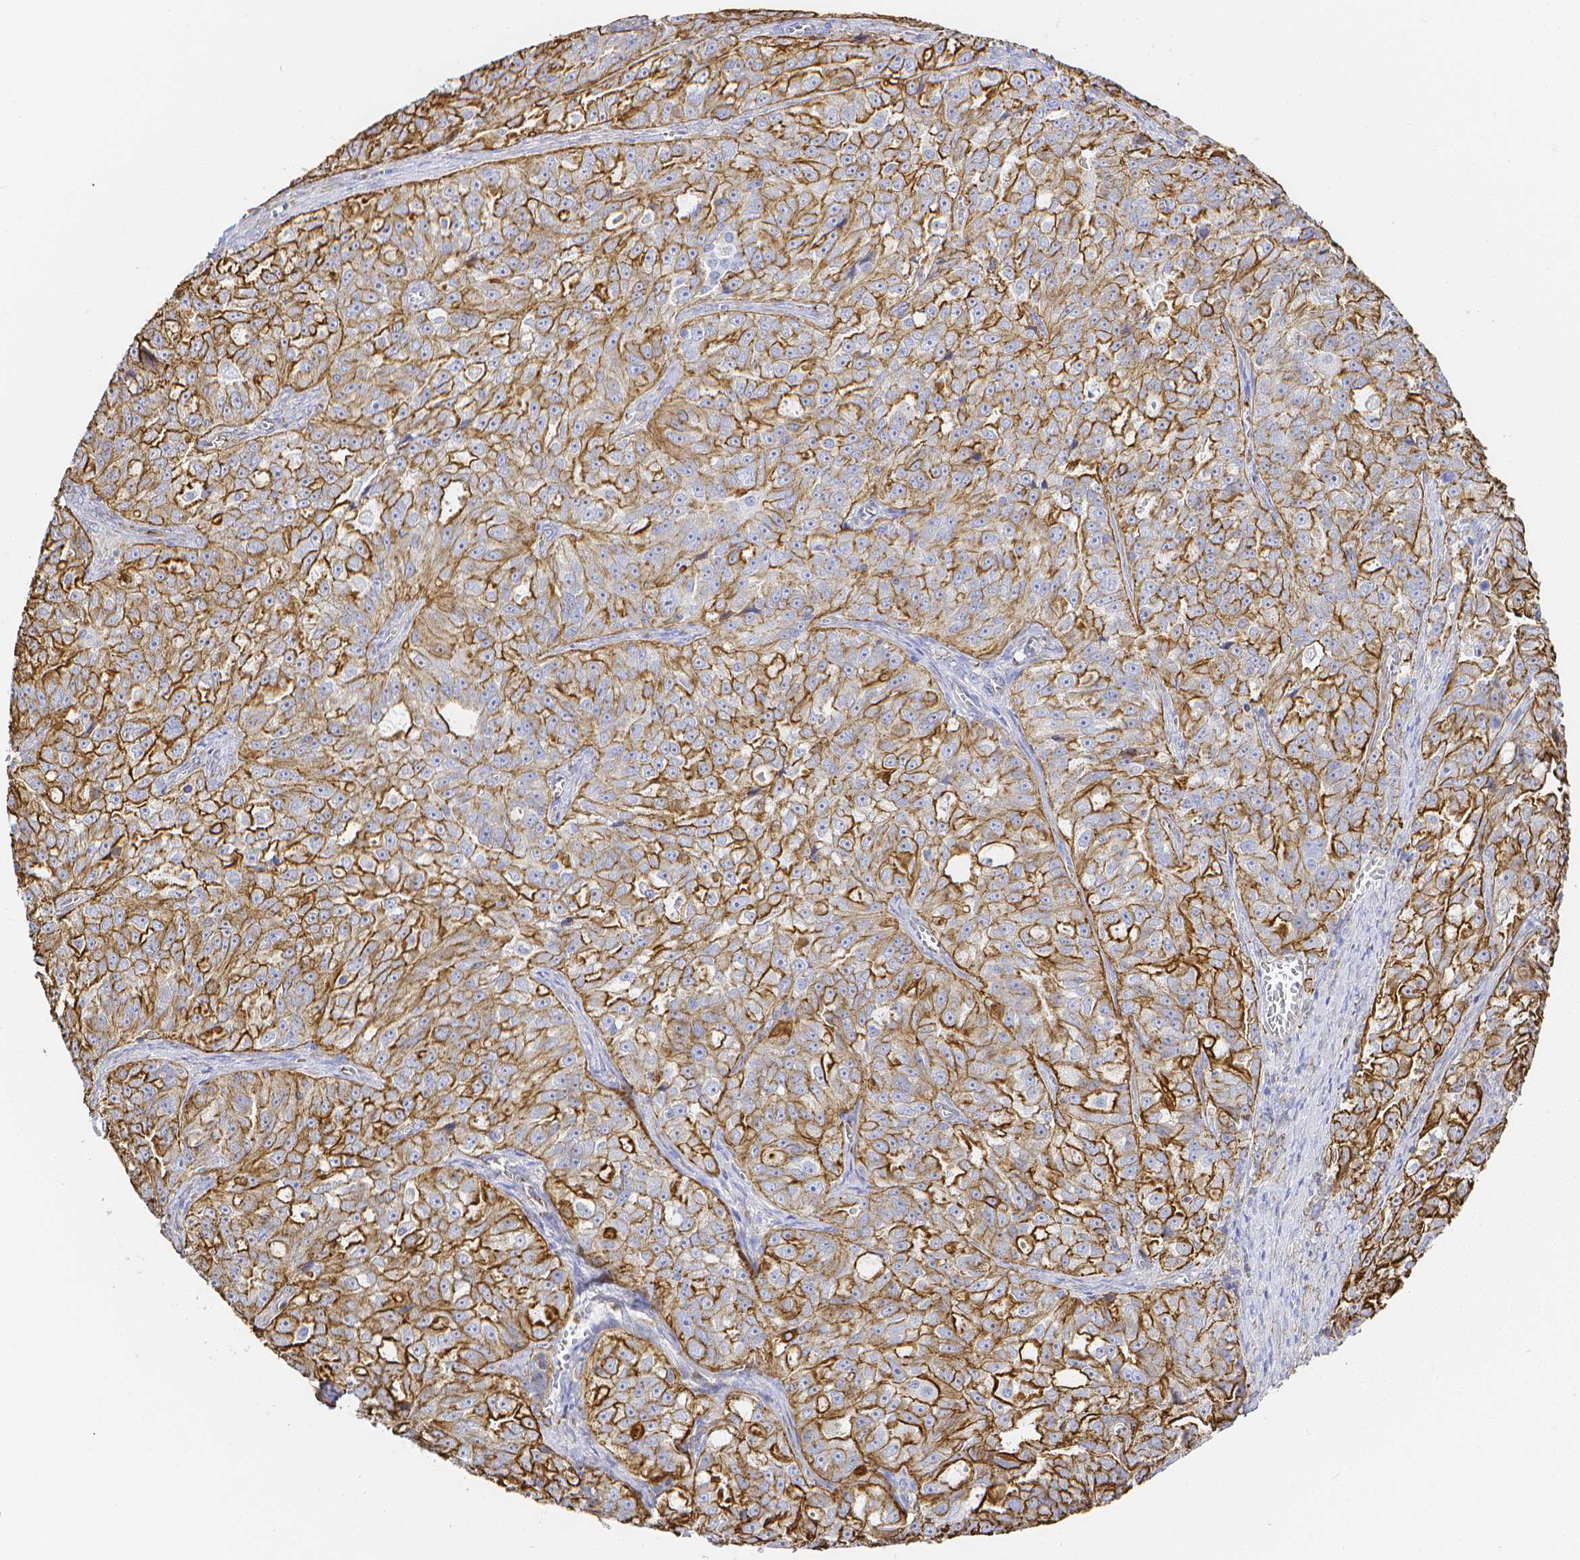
{"staining": {"intensity": "moderate", "quantity": ">75%", "location": "cytoplasmic/membranous"}, "tissue": "ovarian cancer", "cell_type": "Tumor cells", "image_type": "cancer", "snomed": [{"axis": "morphology", "description": "Cystadenocarcinoma, serous, NOS"}, {"axis": "topography", "description": "Ovary"}], "caption": "Immunohistochemical staining of serous cystadenocarcinoma (ovarian) shows moderate cytoplasmic/membranous protein staining in about >75% of tumor cells.", "gene": "SMURF1", "patient": {"sex": "female", "age": 51}}